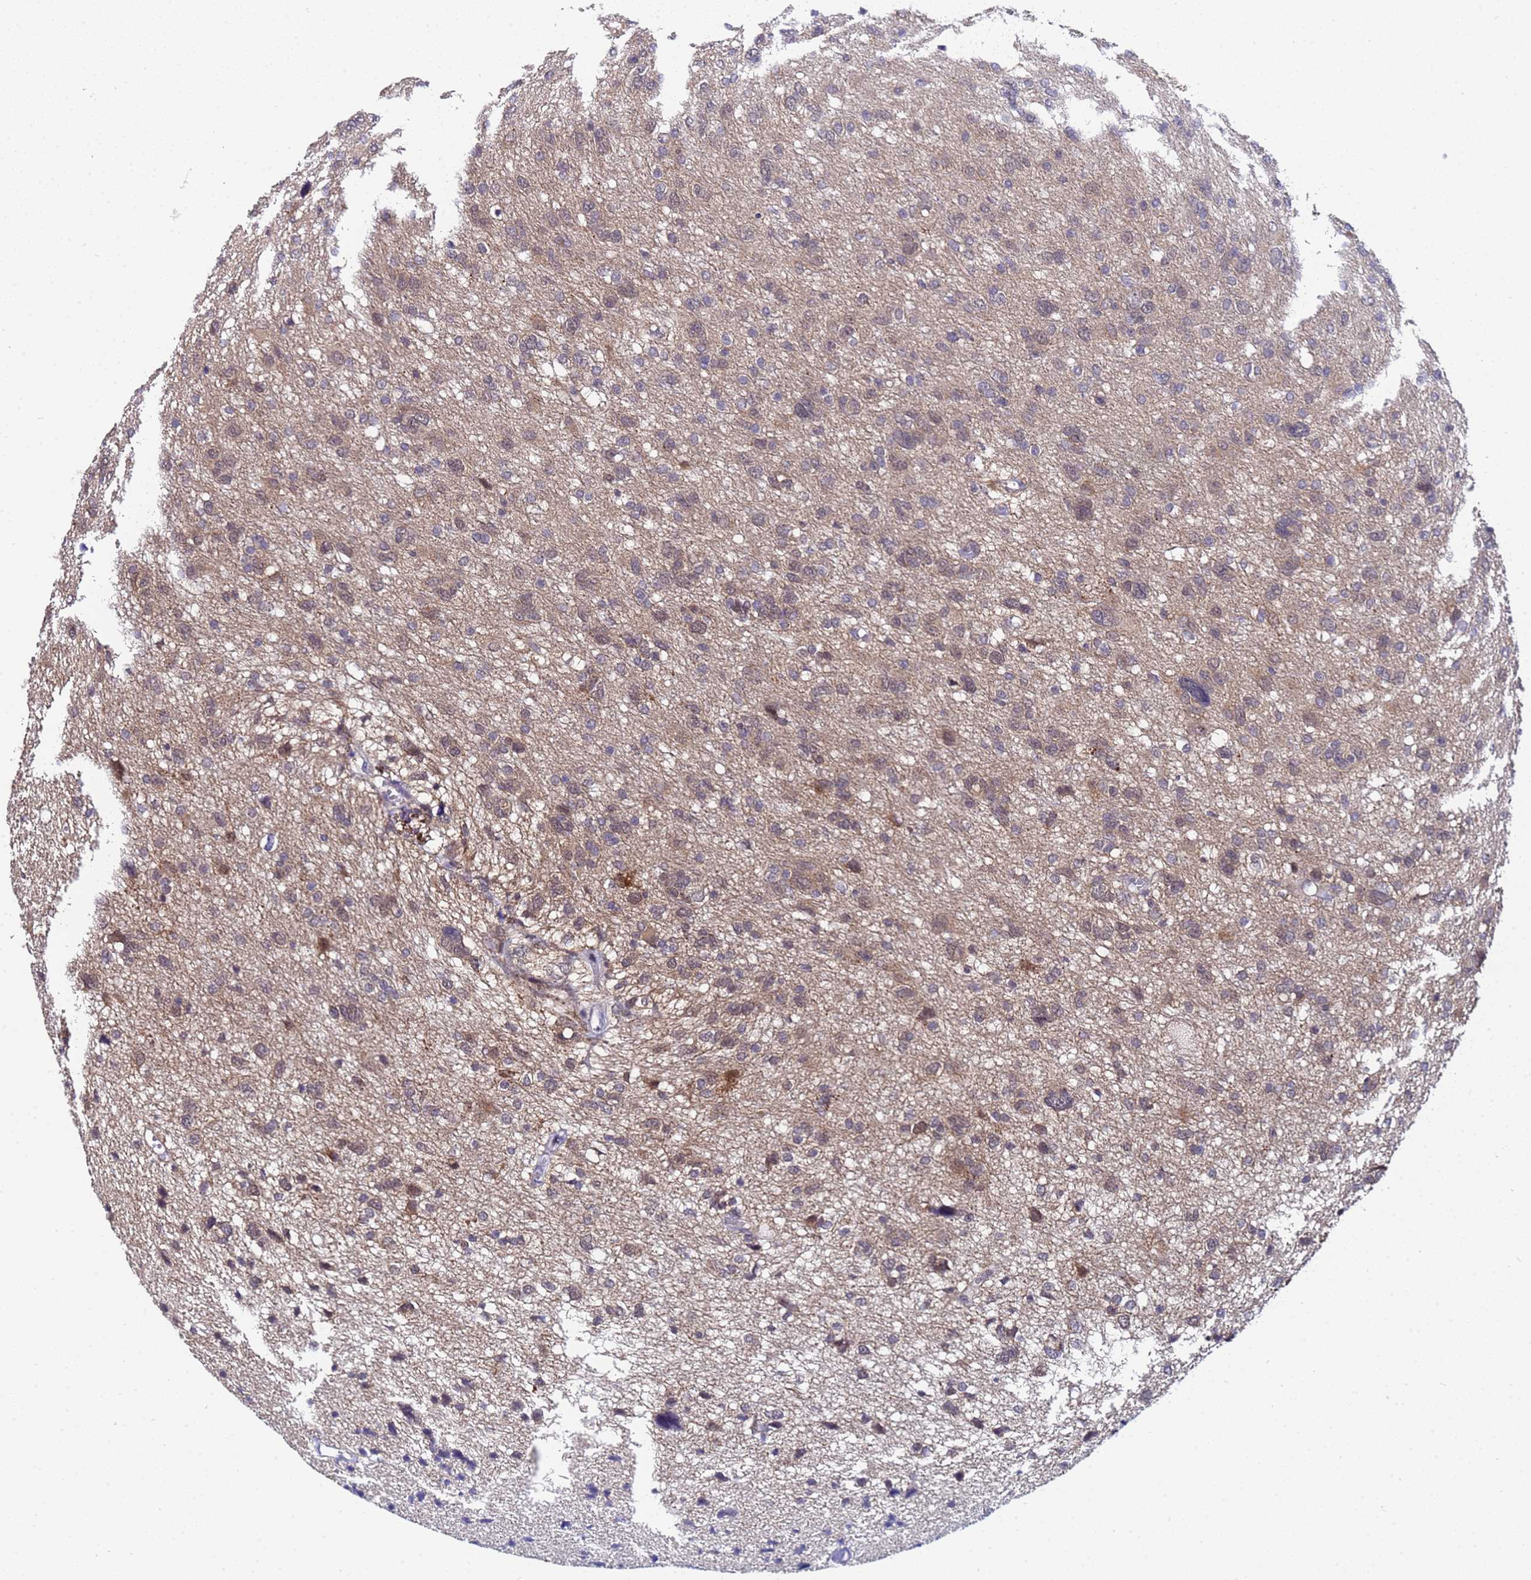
{"staining": {"intensity": "moderate", "quantity": "<25%", "location": "cytoplasmic/membranous,nuclear"}, "tissue": "glioma", "cell_type": "Tumor cells", "image_type": "cancer", "snomed": [{"axis": "morphology", "description": "Glioma, malignant, High grade"}, {"axis": "topography", "description": "Brain"}], "caption": "This micrograph reveals IHC staining of glioma, with low moderate cytoplasmic/membranous and nuclear staining in approximately <25% of tumor cells.", "gene": "ANAPC13", "patient": {"sex": "female", "age": 59}}